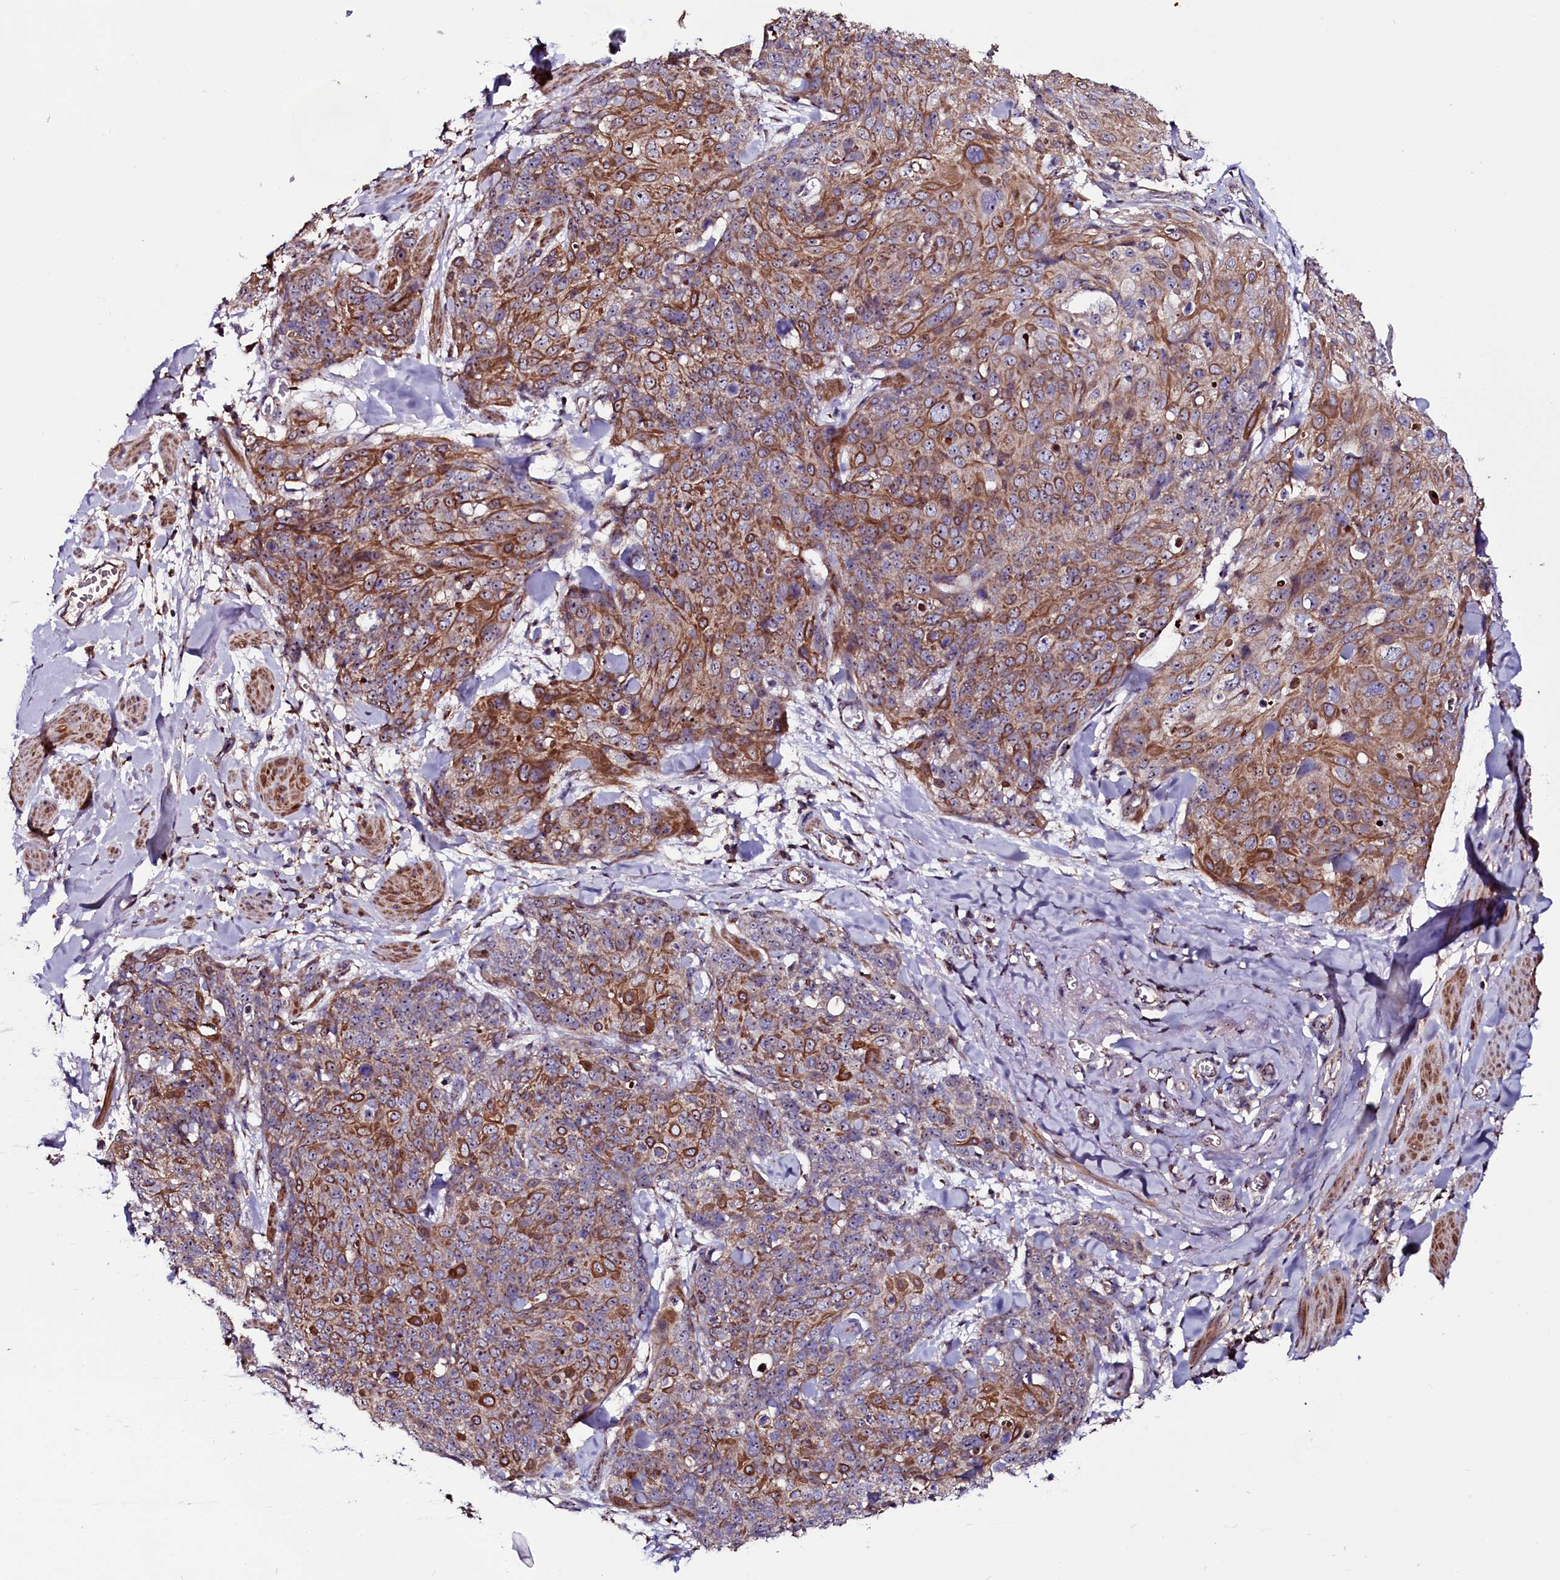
{"staining": {"intensity": "moderate", "quantity": ">75%", "location": "cytoplasmic/membranous,nuclear"}, "tissue": "skin cancer", "cell_type": "Tumor cells", "image_type": "cancer", "snomed": [{"axis": "morphology", "description": "Squamous cell carcinoma, NOS"}, {"axis": "topography", "description": "Skin"}, {"axis": "topography", "description": "Vulva"}], "caption": "This is a photomicrograph of immunohistochemistry (IHC) staining of skin squamous cell carcinoma, which shows moderate staining in the cytoplasmic/membranous and nuclear of tumor cells.", "gene": "NAA80", "patient": {"sex": "female", "age": 85}}